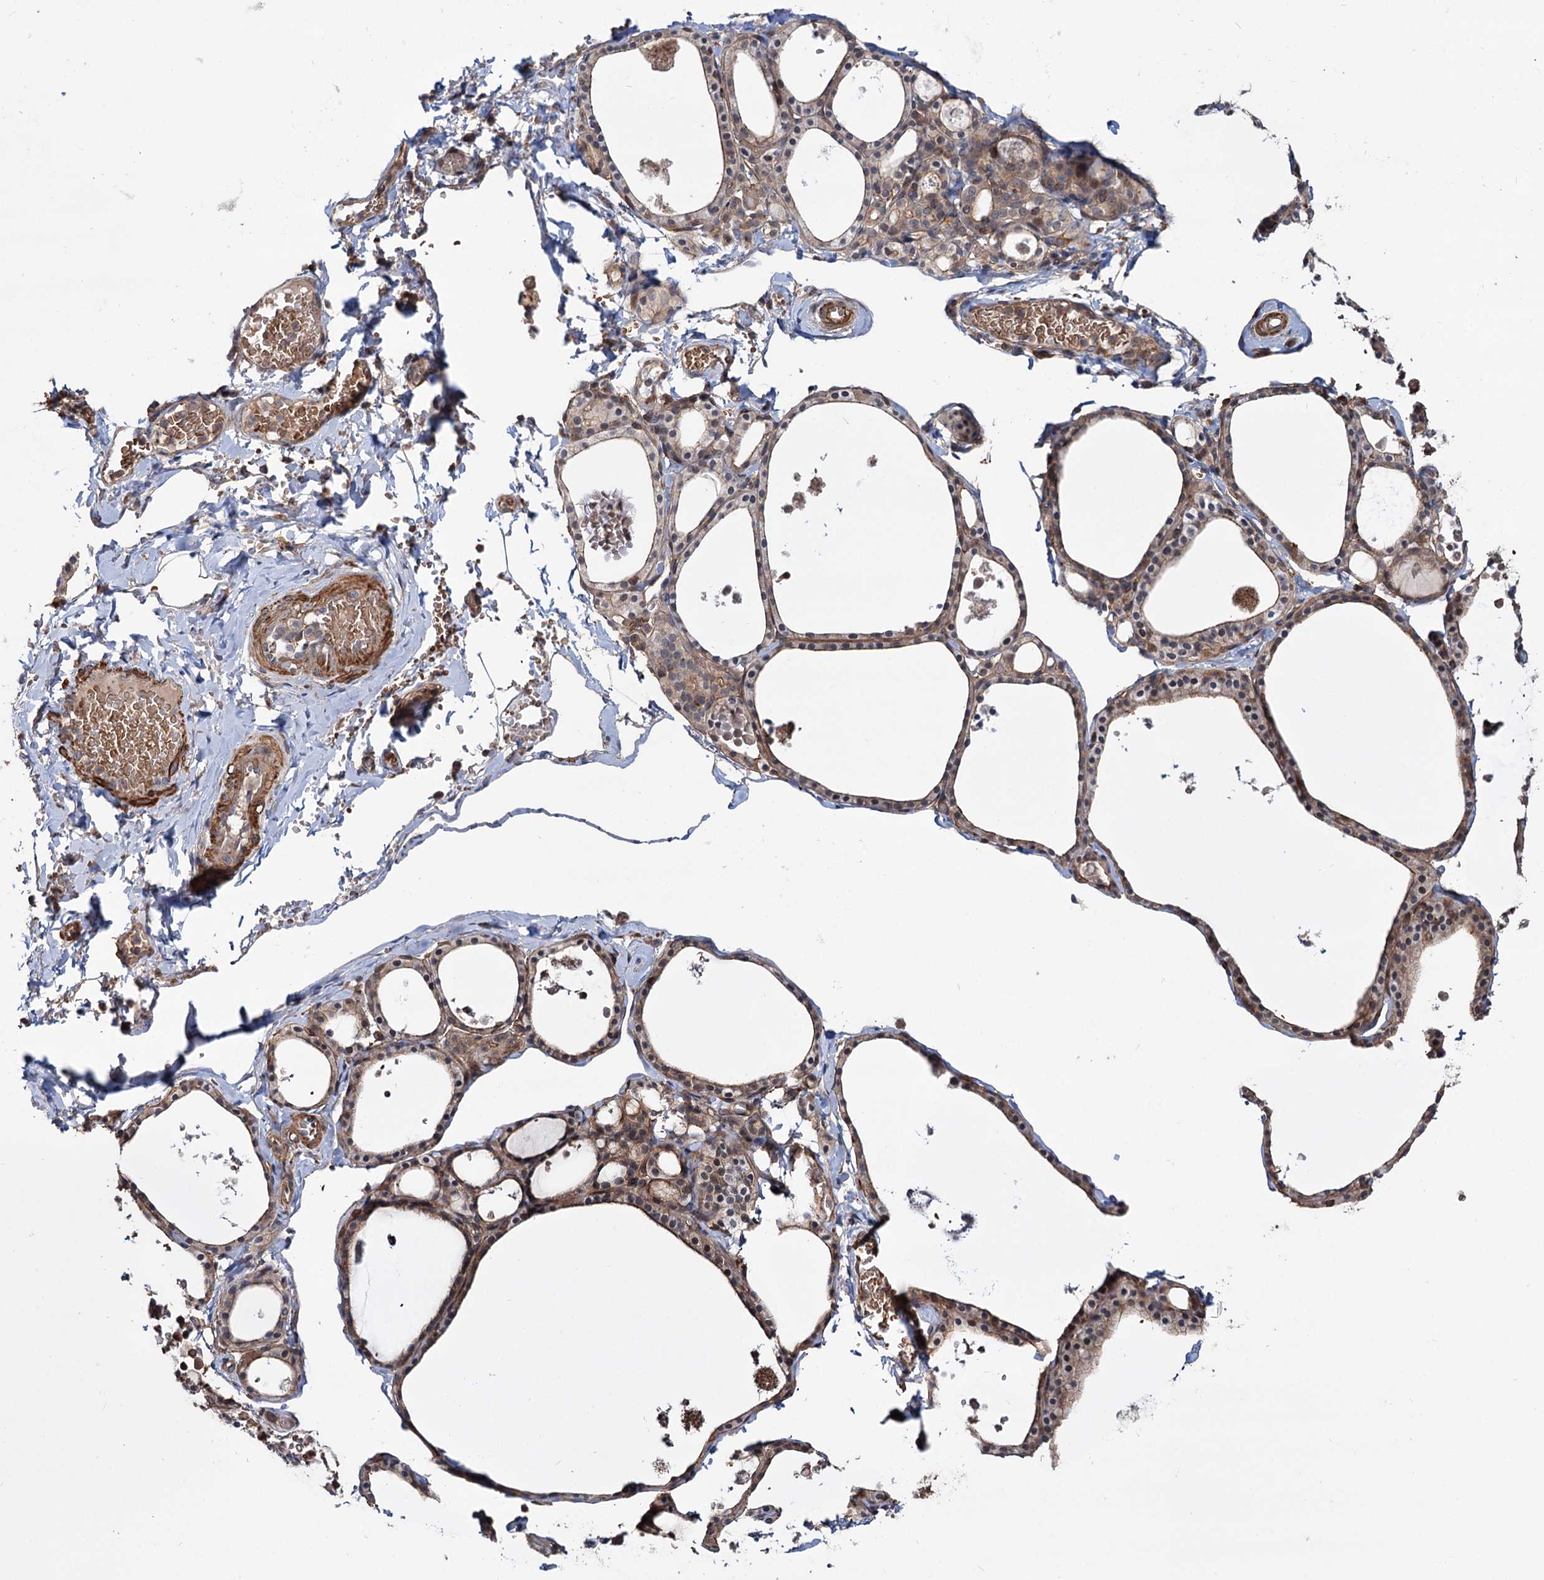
{"staining": {"intensity": "moderate", "quantity": ">75%", "location": "cytoplasmic/membranous"}, "tissue": "thyroid gland", "cell_type": "Glandular cells", "image_type": "normal", "snomed": [{"axis": "morphology", "description": "Normal tissue, NOS"}, {"axis": "topography", "description": "Thyroid gland"}], "caption": "Immunohistochemical staining of normal human thyroid gland demonstrates moderate cytoplasmic/membranous protein positivity in about >75% of glandular cells. (DAB IHC with brightfield microscopy, high magnification).", "gene": "GRIP1", "patient": {"sex": "male", "age": 56}}